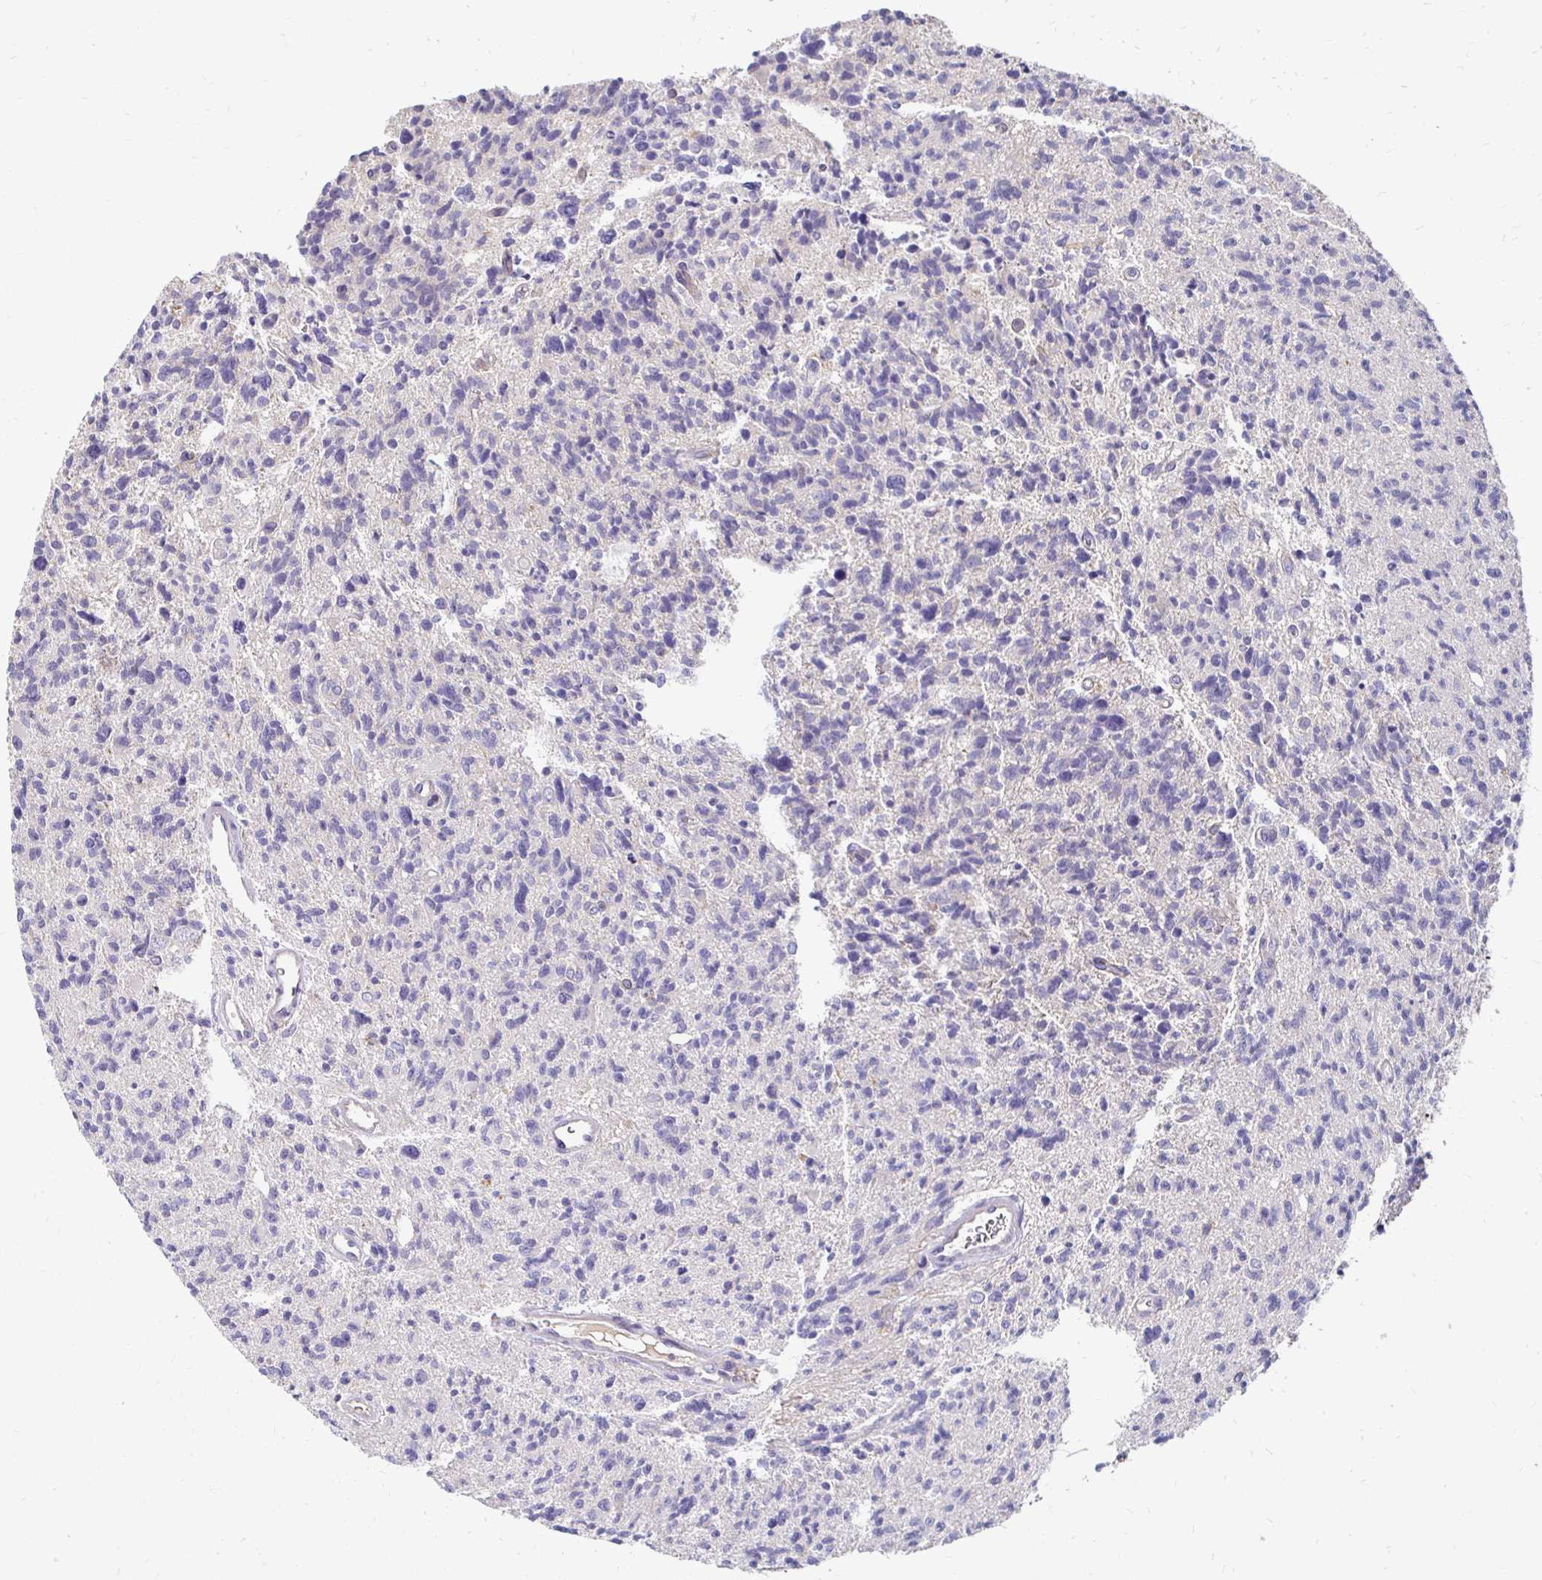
{"staining": {"intensity": "negative", "quantity": "none", "location": "none"}, "tissue": "glioma", "cell_type": "Tumor cells", "image_type": "cancer", "snomed": [{"axis": "morphology", "description": "Glioma, malignant, High grade"}, {"axis": "topography", "description": "Brain"}], "caption": "An IHC image of malignant glioma (high-grade) is shown. There is no staining in tumor cells of malignant glioma (high-grade).", "gene": "AKAP6", "patient": {"sex": "male", "age": 29}}